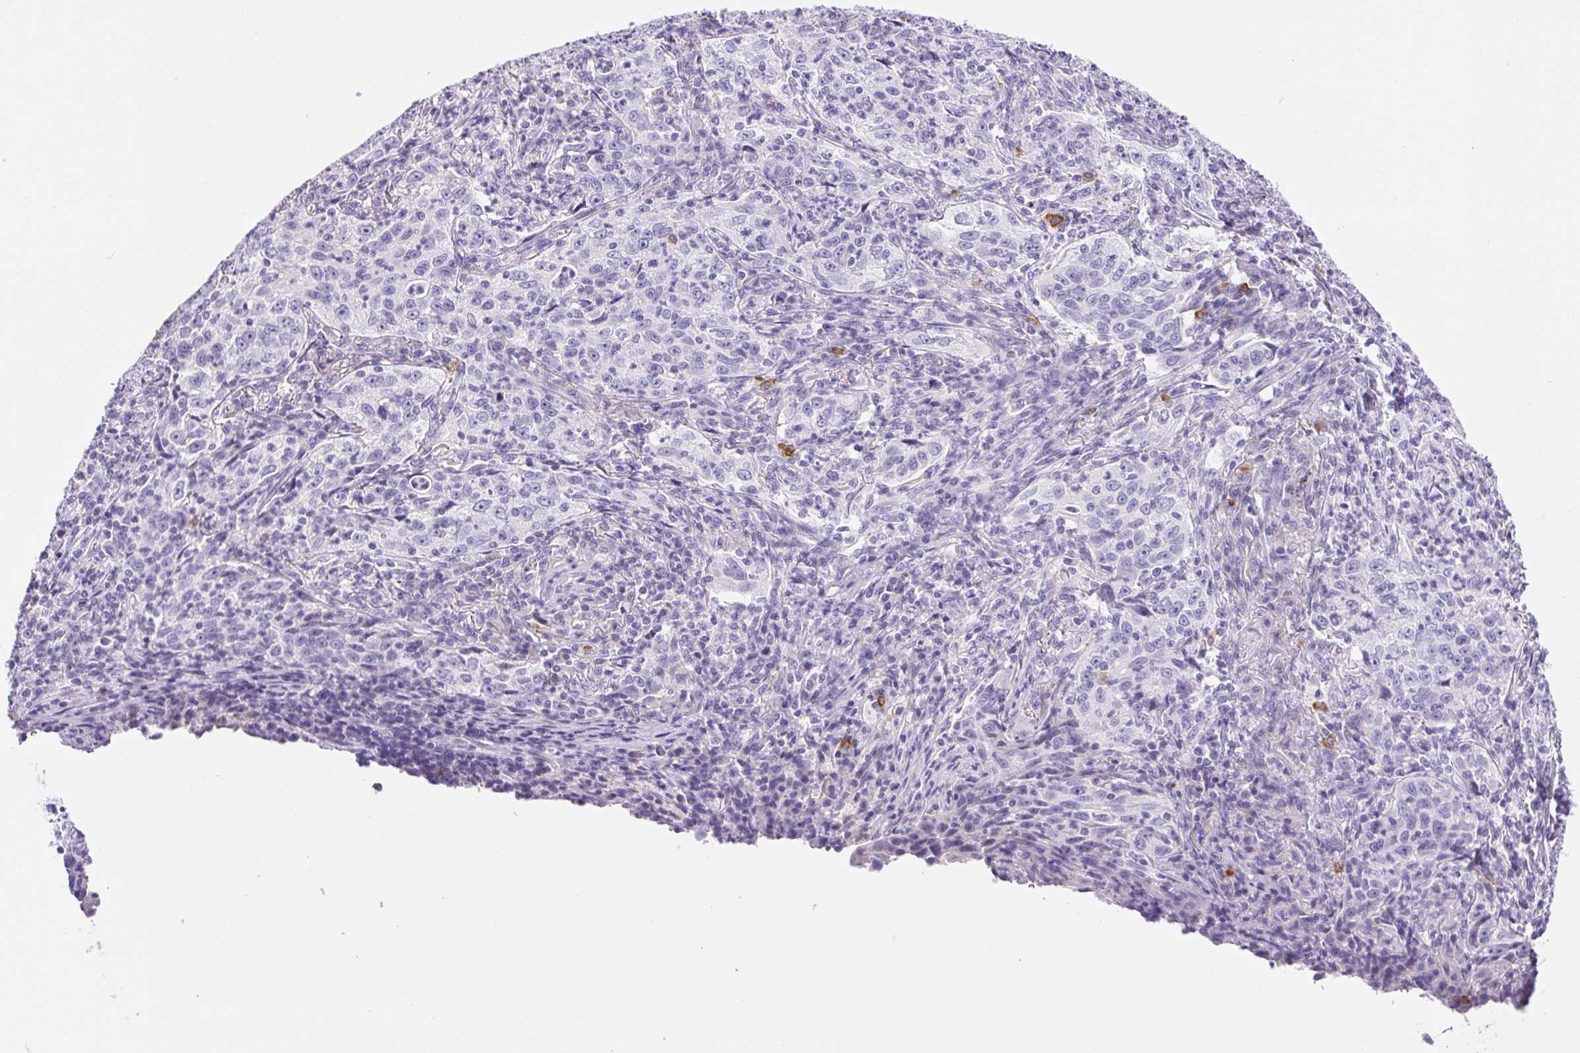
{"staining": {"intensity": "negative", "quantity": "none", "location": "none"}, "tissue": "lung cancer", "cell_type": "Tumor cells", "image_type": "cancer", "snomed": [{"axis": "morphology", "description": "Squamous cell carcinoma, NOS"}, {"axis": "topography", "description": "Lung"}], "caption": "Immunohistochemistry micrograph of human lung cancer stained for a protein (brown), which demonstrates no staining in tumor cells.", "gene": "PAPPA2", "patient": {"sex": "male", "age": 71}}